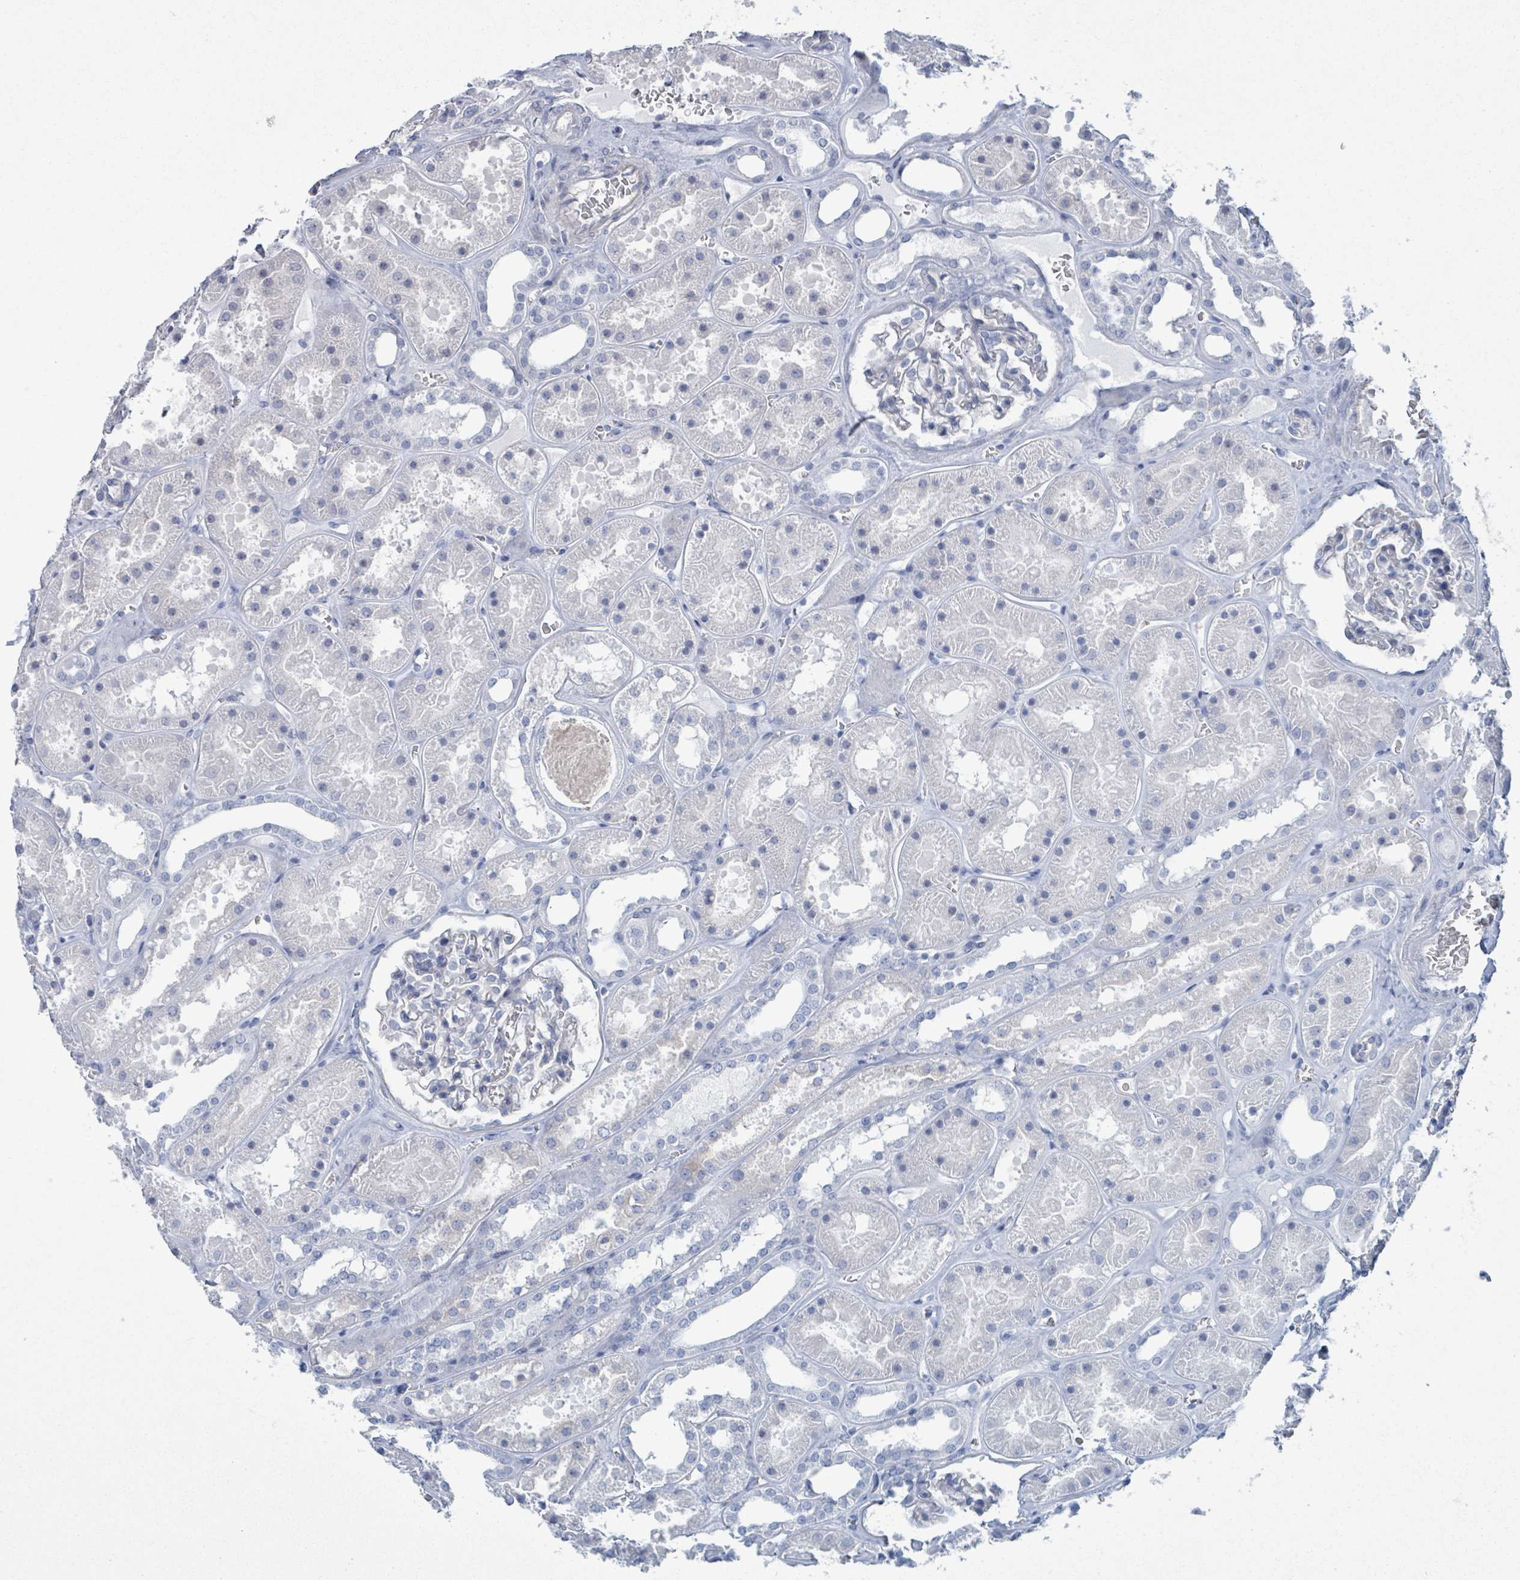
{"staining": {"intensity": "negative", "quantity": "none", "location": "none"}, "tissue": "kidney", "cell_type": "Cells in glomeruli", "image_type": "normal", "snomed": [{"axis": "morphology", "description": "Normal tissue, NOS"}, {"axis": "topography", "description": "Kidney"}], "caption": "DAB (3,3'-diaminobenzidine) immunohistochemical staining of benign human kidney demonstrates no significant expression in cells in glomeruli. (Brightfield microscopy of DAB (3,3'-diaminobenzidine) immunohistochemistry (IHC) at high magnification).", "gene": "CT45A10", "patient": {"sex": "female", "age": 41}}